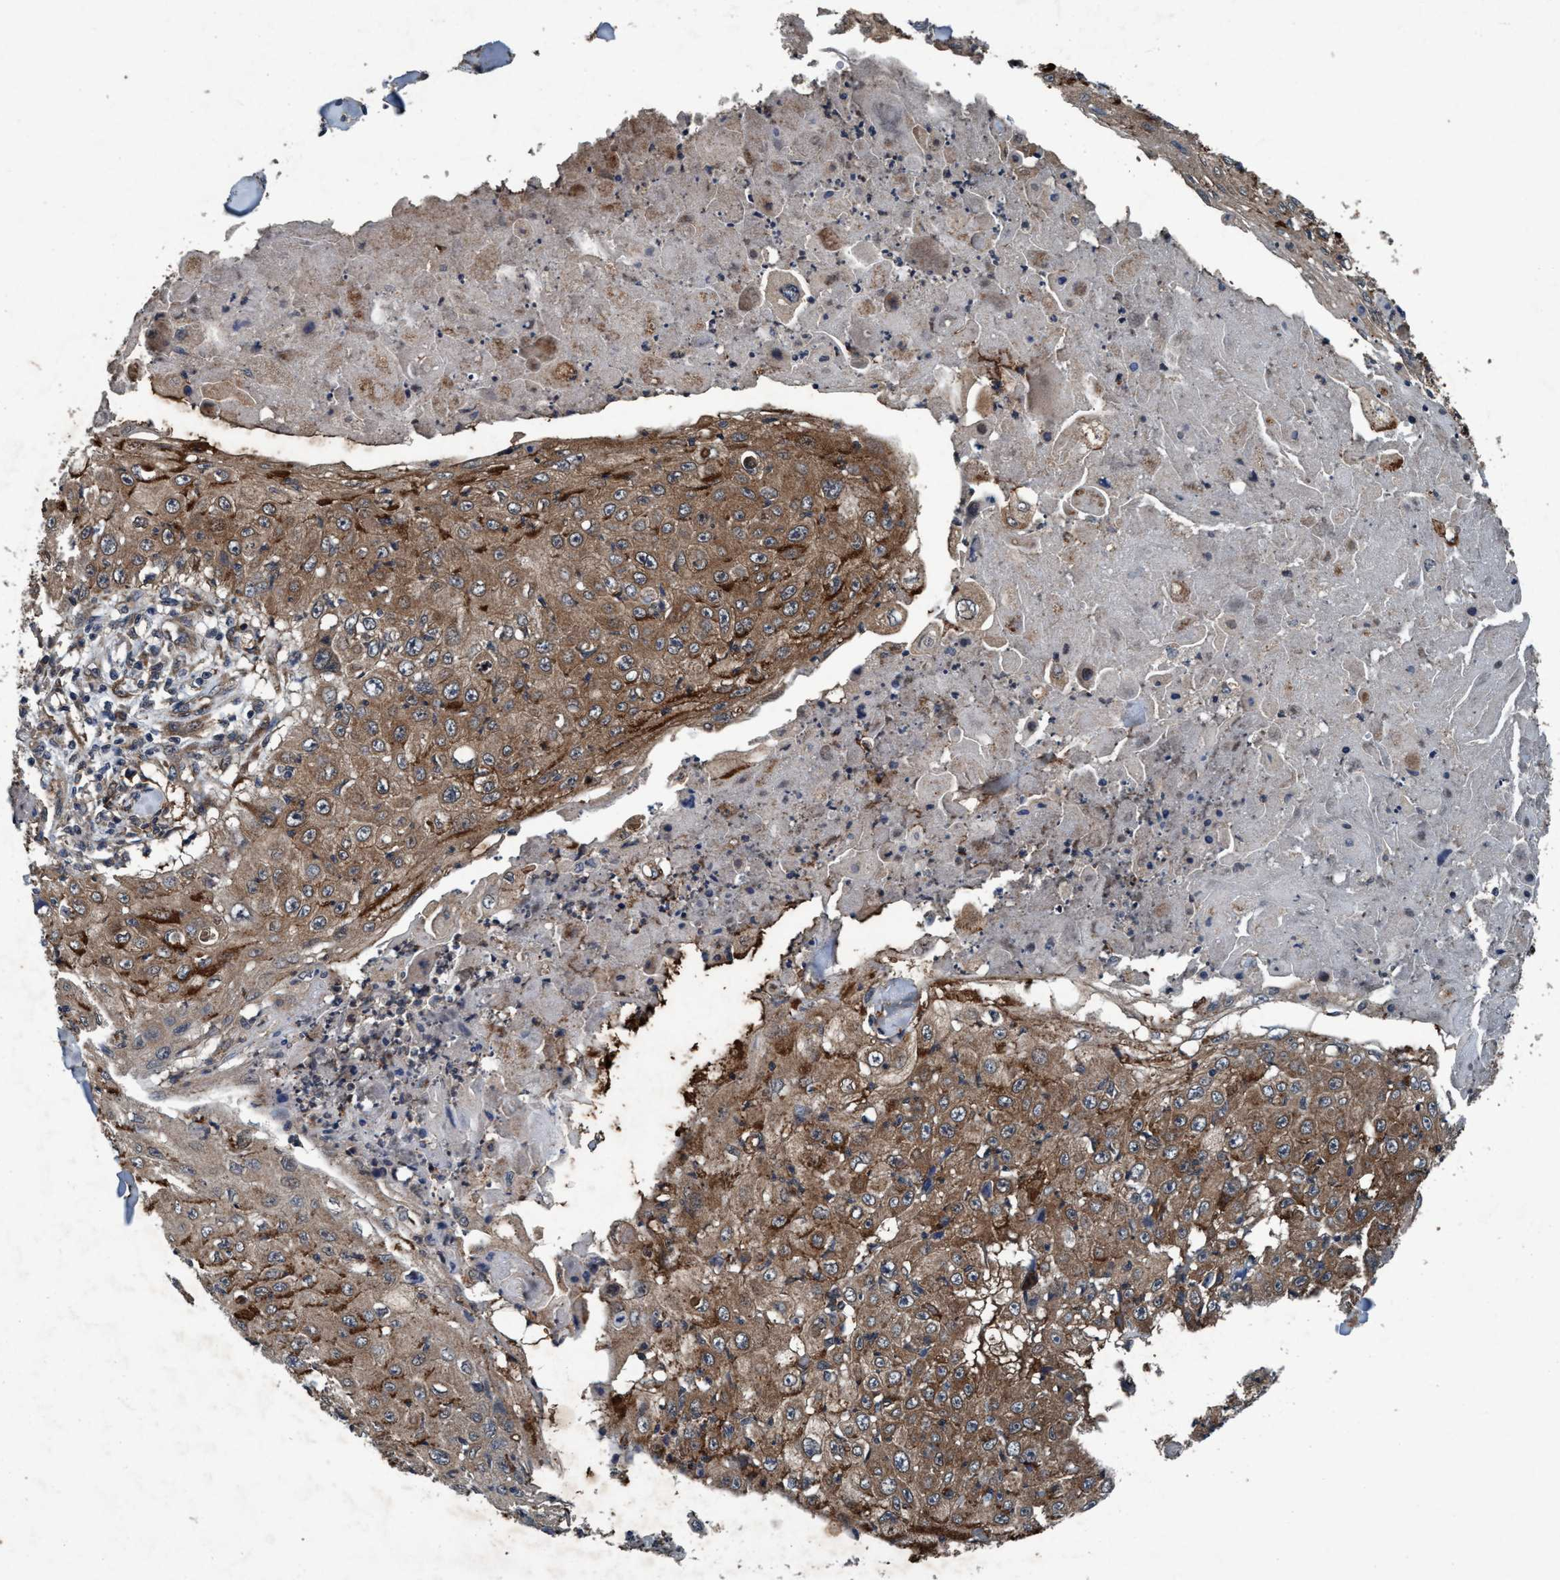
{"staining": {"intensity": "moderate", "quantity": ">75%", "location": "cytoplasmic/membranous"}, "tissue": "skin cancer", "cell_type": "Tumor cells", "image_type": "cancer", "snomed": [{"axis": "morphology", "description": "Squamous cell carcinoma, NOS"}, {"axis": "topography", "description": "Skin"}], "caption": "Immunohistochemistry (IHC) of human squamous cell carcinoma (skin) demonstrates medium levels of moderate cytoplasmic/membranous expression in approximately >75% of tumor cells.", "gene": "AKT1S1", "patient": {"sex": "male", "age": 86}}